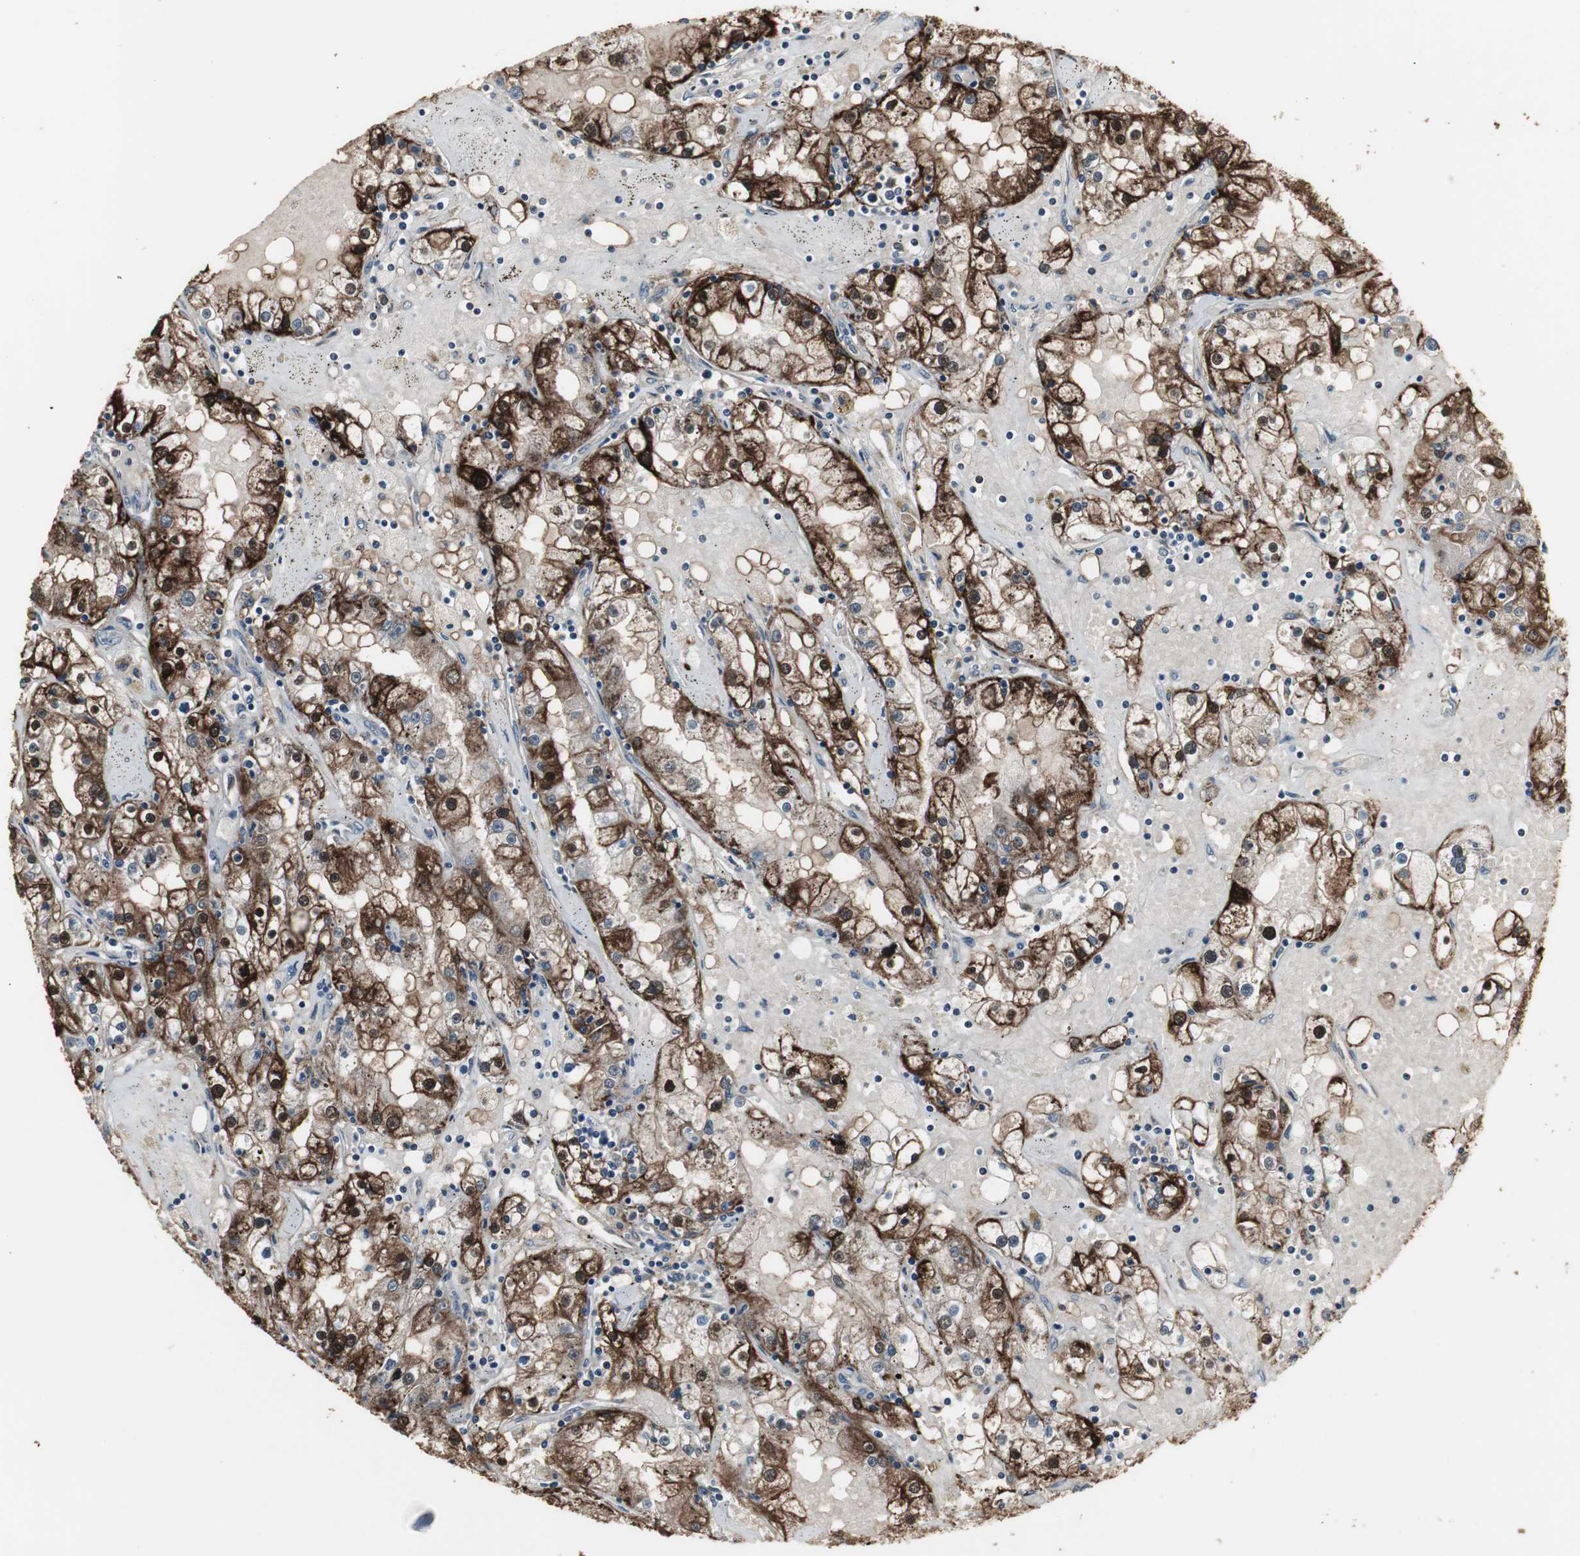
{"staining": {"intensity": "strong", "quantity": ">75%", "location": "cytoplasmic/membranous,nuclear"}, "tissue": "renal cancer", "cell_type": "Tumor cells", "image_type": "cancer", "snomed": [{"axis": "morphology", "description": "Adenocarcinoma, NOS"}, {"axis": "topography", "description": "Kidney"}], "caption": "Immunohistochemical staining of human renal cancer demonstrates high levels of strong cytoplasmic/membranous and nuclear protein staining in about >75% of tumor cells.", "gene": "ZSCAN22", "patient": {"sex": "male", "age": 56}}